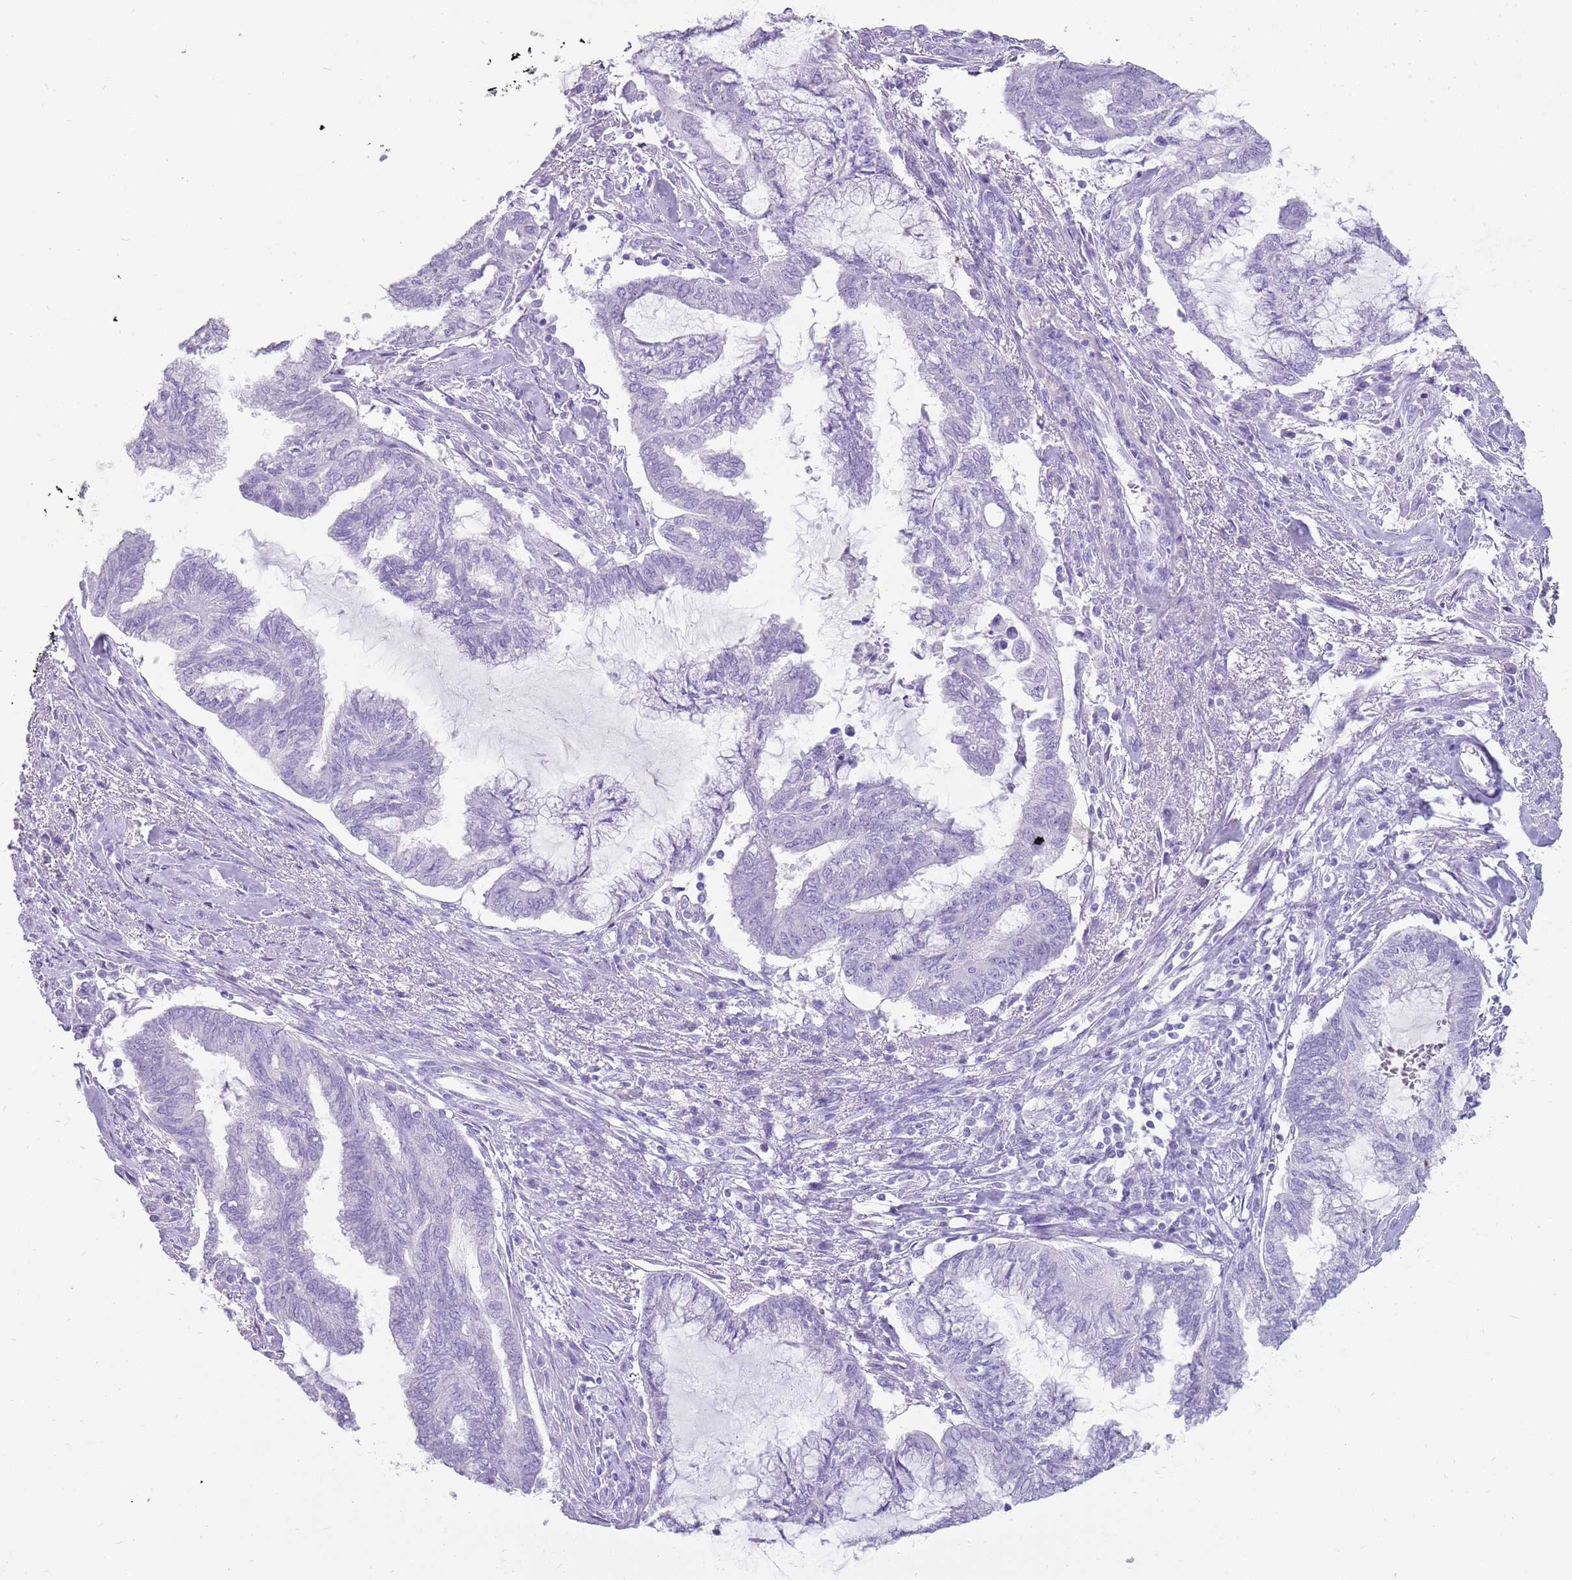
{"staining": {"intensity": "negative", "quantity": "none", "location": "none"}, "tissue": "endometrial cancer", "cell_type": "Tumor cells", "image_type": "cancer", "snomed": [{"axis": "morphology", "description": "Adenocarcinoma, NOS"}, {"axis": "topography", "description": "Endometrium"}], "caption": "An immunohistochemistry (IHC) image of endometrial cancer (adenocarcinoma) is shown. There is no staining in tumor cells of endometrial cancer (adenocarcinoma).", "gene": "NBPF3", "patient": {"sex": "female", "age": 86}}